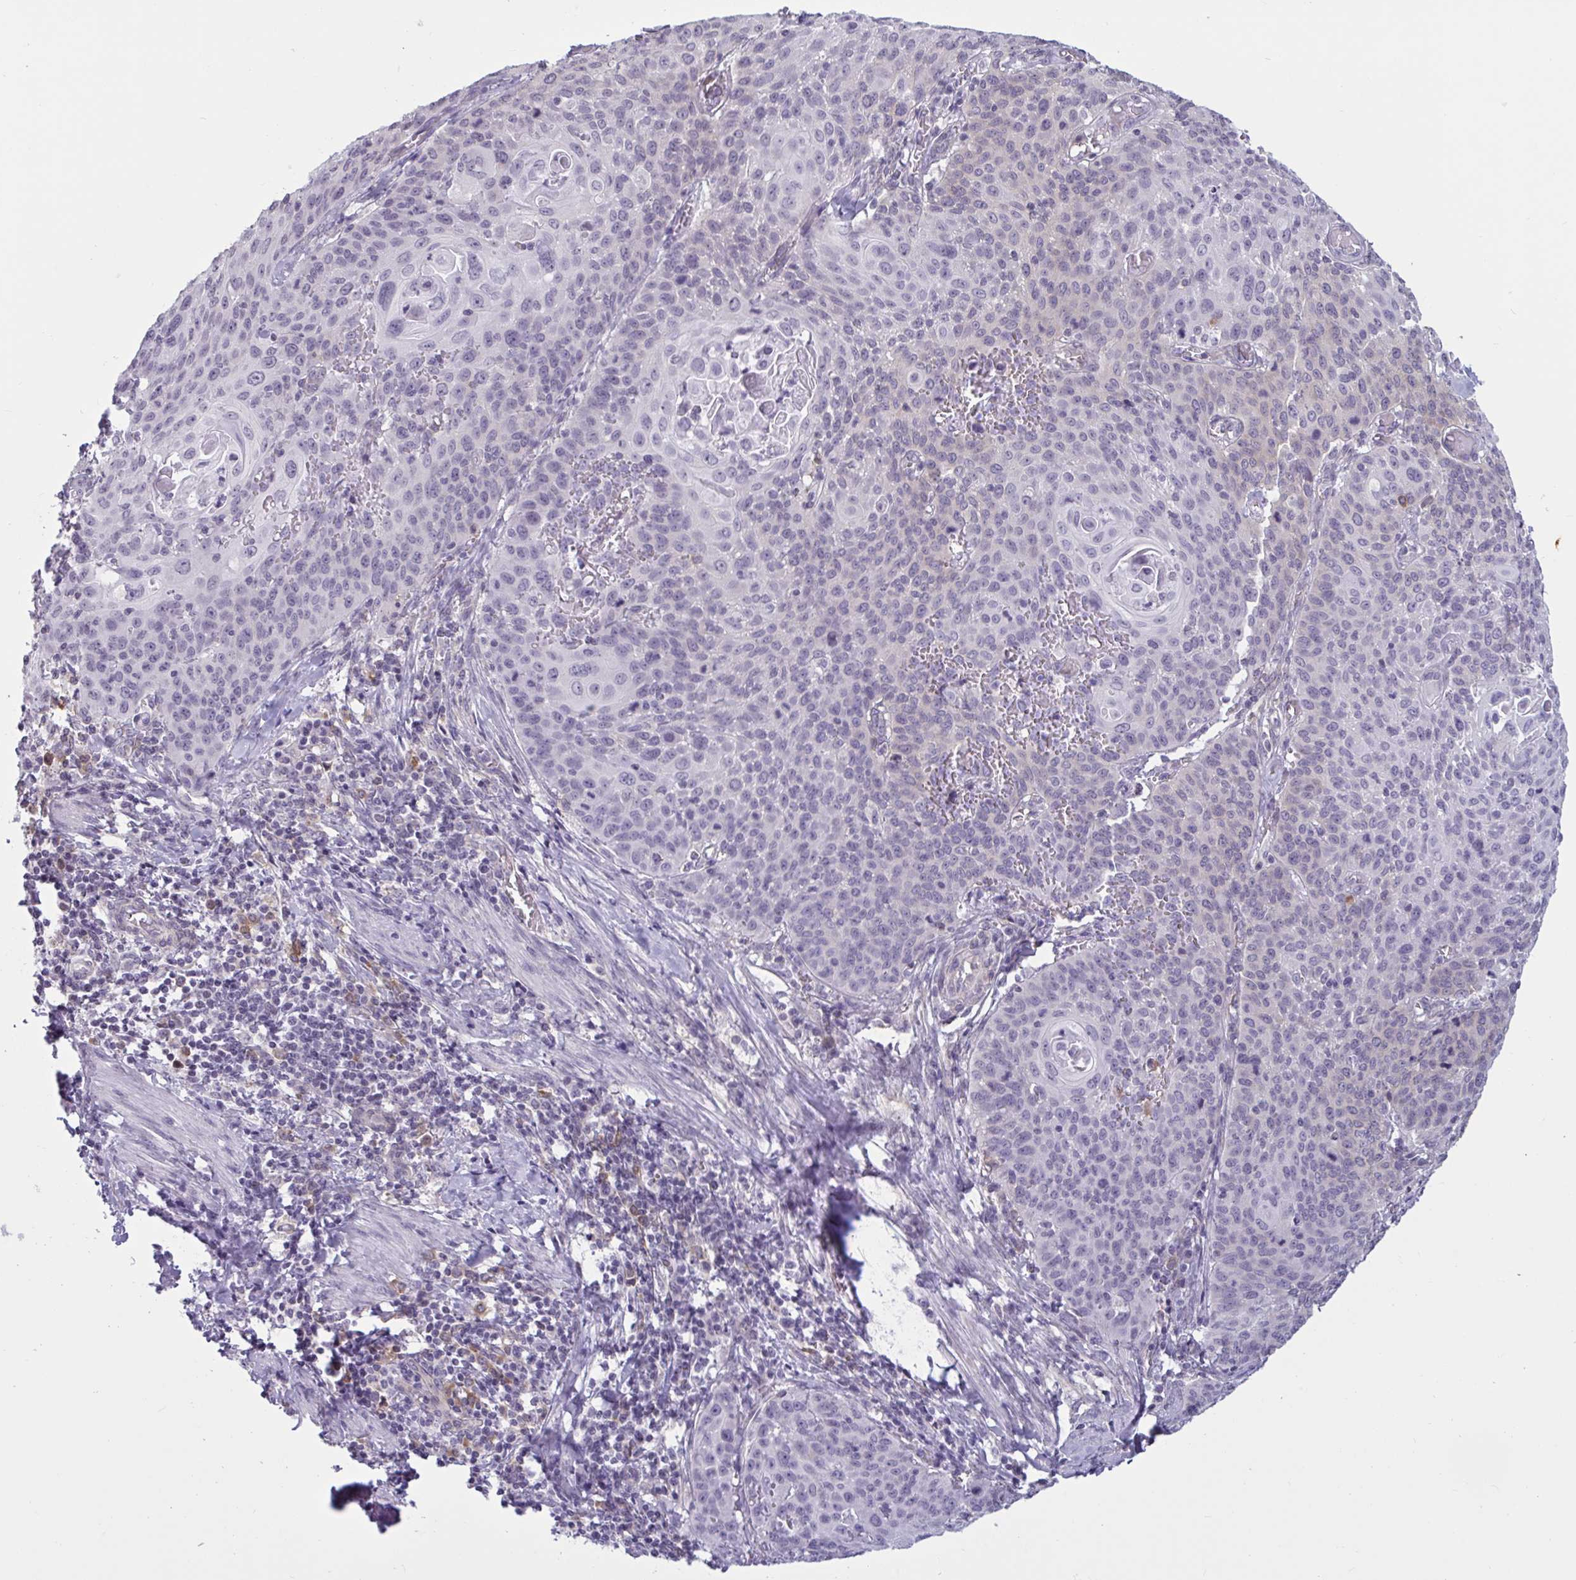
{"staining": {"intensity": "negative", "quantity": "none", "location": "none"}, "tissue": "cervical cancer", "cell_type": "Tumor cells", "image_type": "cancer", "snomed": [{"axis": "morphology", "description": "Squamous cell carcinoma, NOS"}, {"axis": "topography", "description": "Cervix"}], "caption": "This is an IHC micrograph of cervical cancer (squamous cell carcinoma). There is no positivity in tumor cells.", "gene": "TBC1D4", "patient": {"sex": "female", "age": 65}}